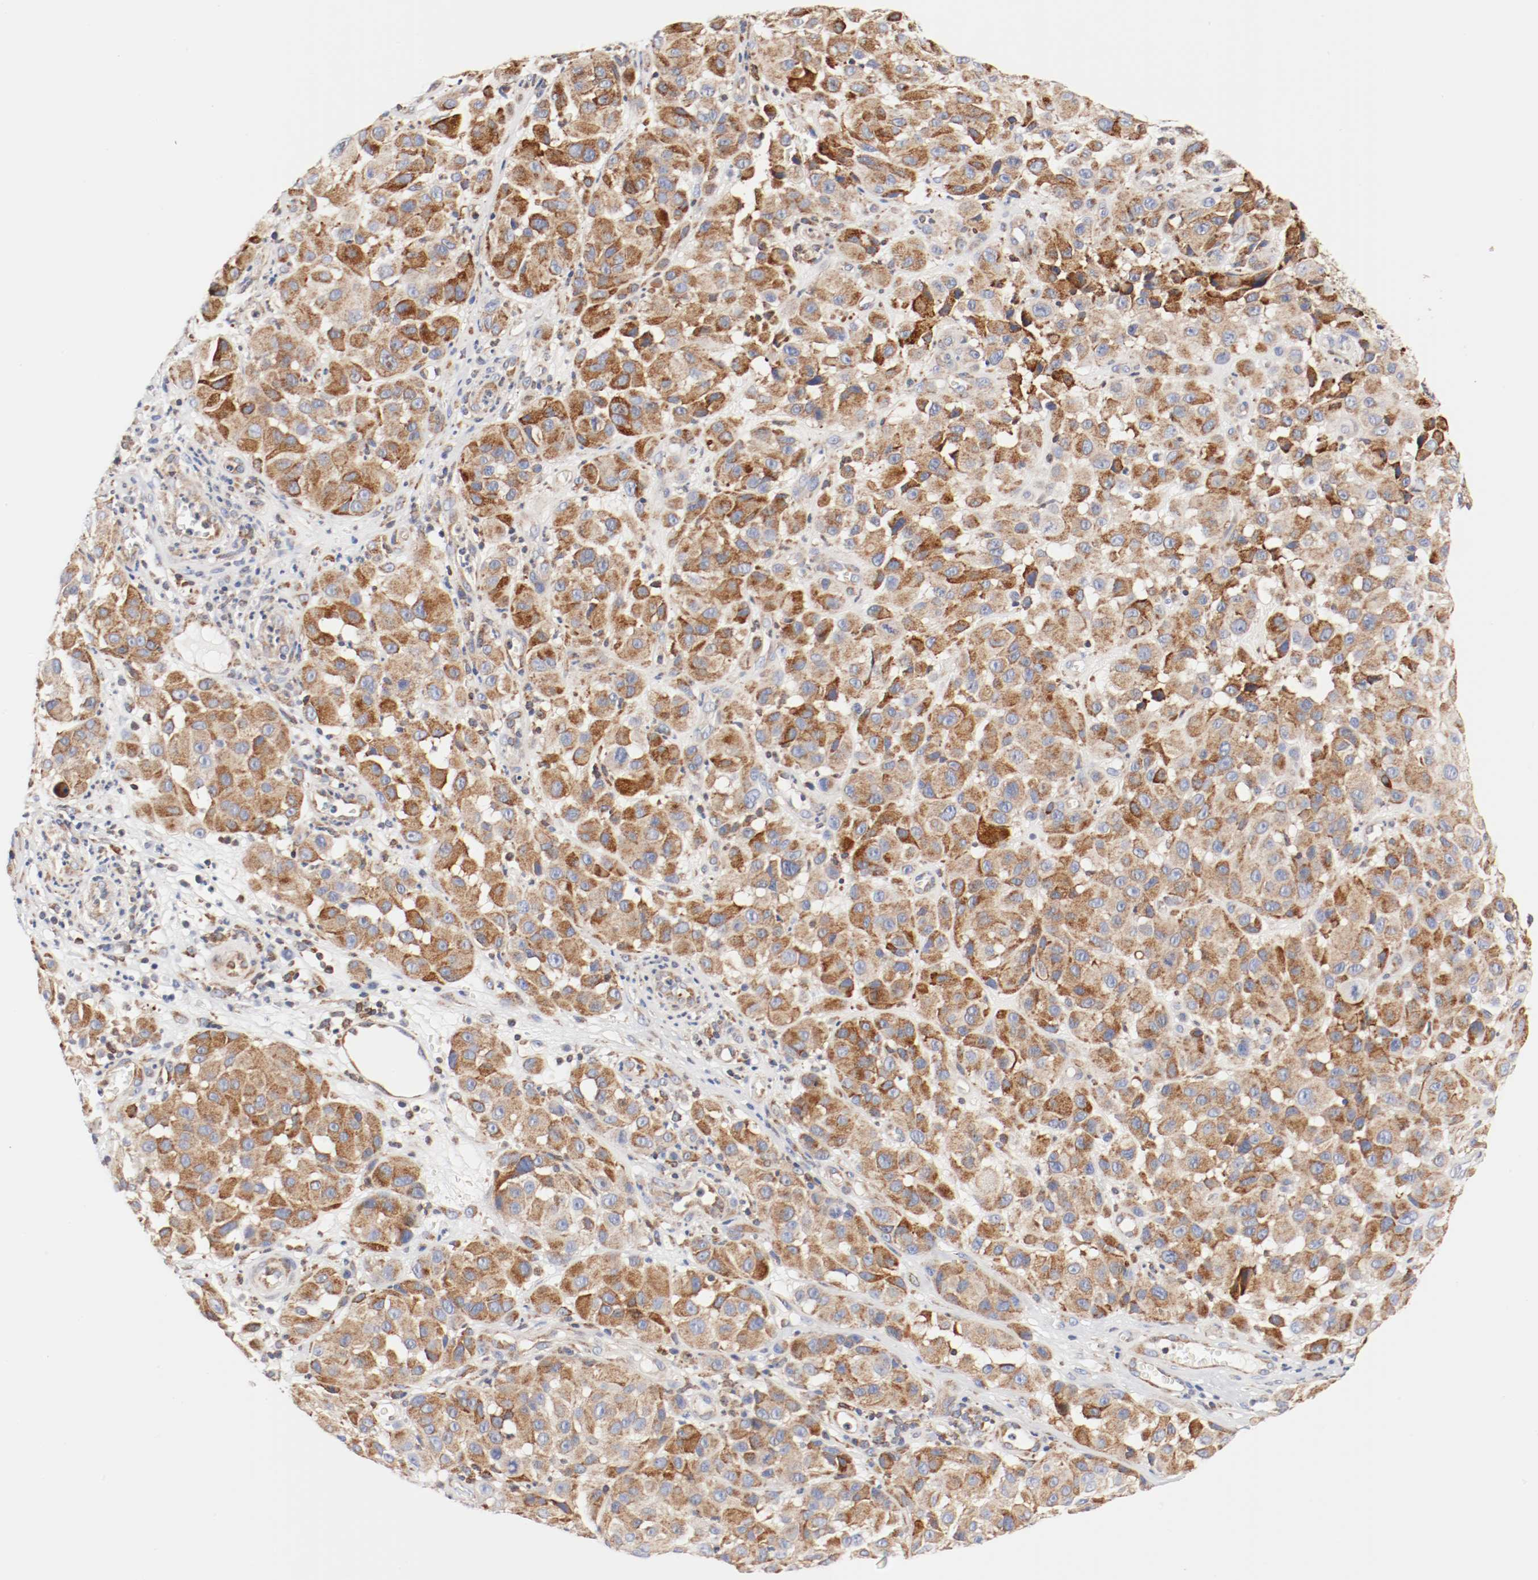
{"staining": {"intensity": "moderate", "quantity": ">75%", "location": "cytoplasmic/membranous"}, "tissue": "melanoma", "cell_type": "Tumor cells", "image_type": "cancer", "snomed": [{"axis": "morphology", "description": "Malignant melanoma, NOS"}, {"axis": "topography", "description": "Skin"}], "caption": "Brown immunohistochemical staining in melanoma demonstrates moderate cytoplasmic/membranous positivity in approximately >75% of tumor cells. The staining is performed using DAB (3,3'-diaminobenzidine) brown chromogen to label protein expression. The nuclei are counter-stained blue using hematoxylin.", "gene": "PDPK1", "patient": {"sex": "female", "age": 21}}